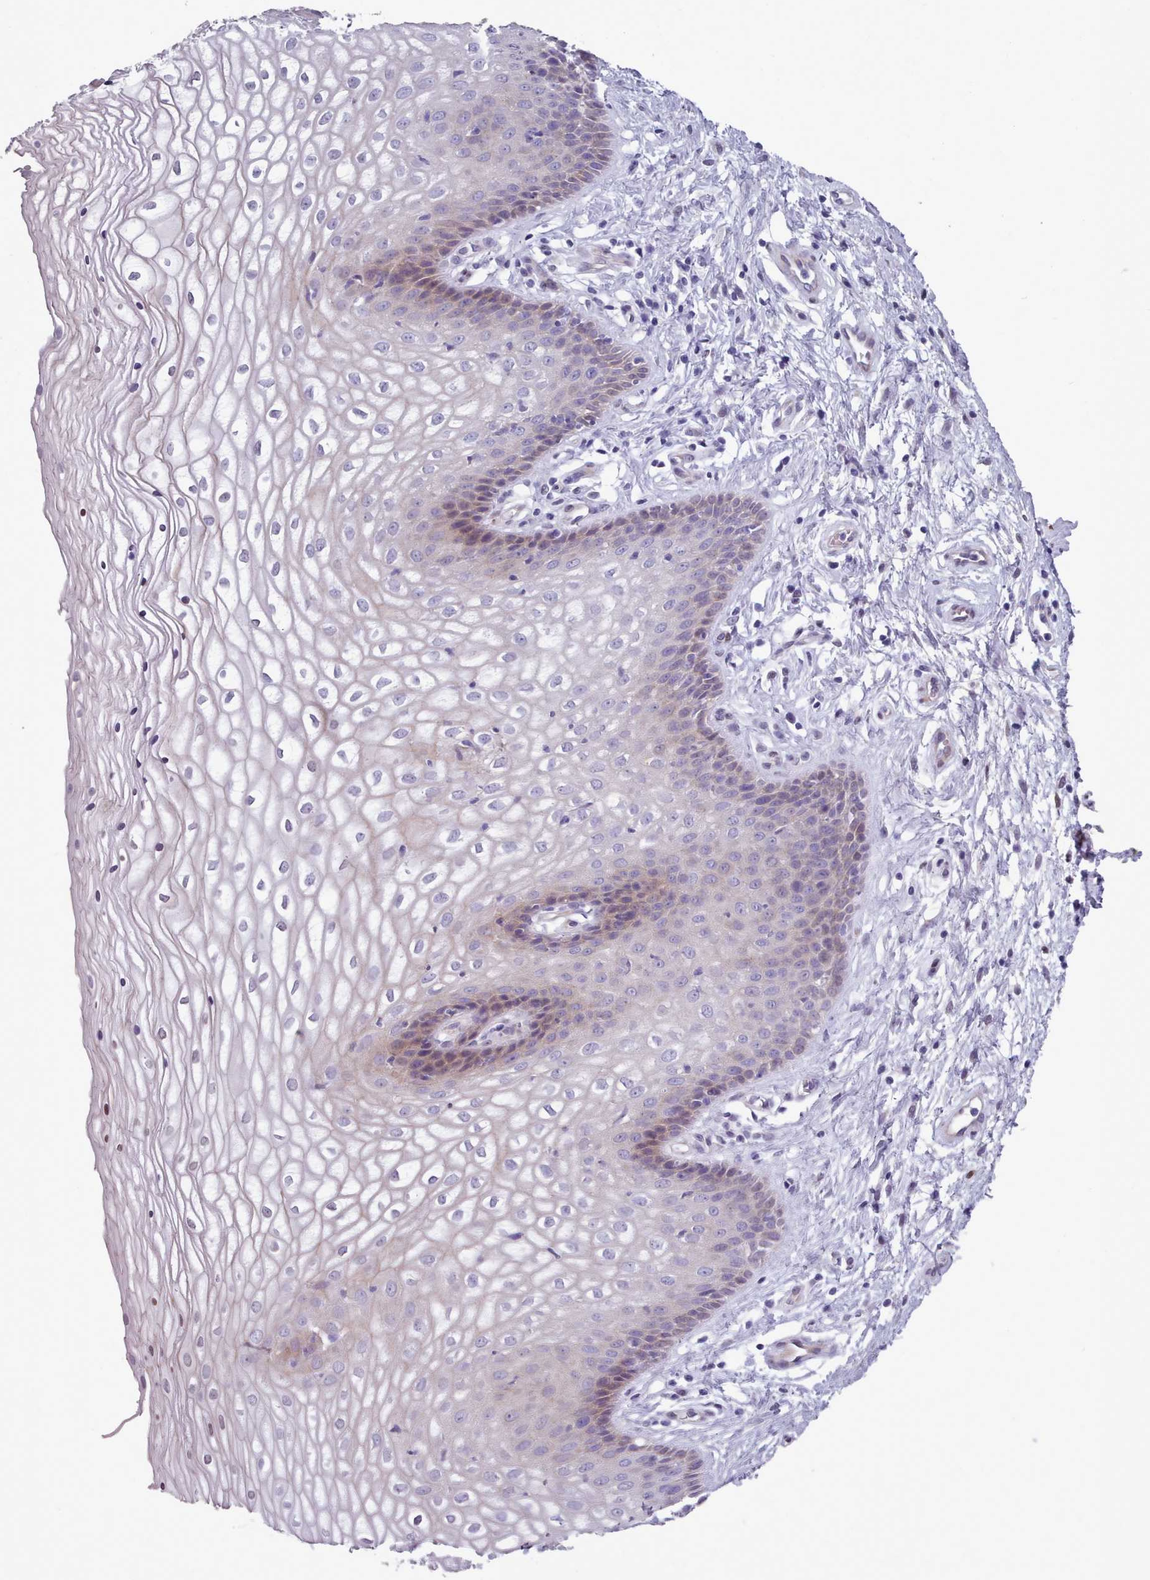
{"staining": {"intensity": "moderate", "quantity": "<25%", "location": "cytoplasmic/membranous,nuclear"}, "tissue": "vagina", "cell_type": "Squamous epithelial cells", "image_type": "normal", "snomed": [{"axis": "morphology", "description": "Normal tissue, NOS"}, {"axis": "topography", "description": "Vagina"}], "caption": "IHC histopathology image of benign human vagina stained for a protein (brown), which shows low levels of moderate cytoplasmic/membranous,nuclear positivity in about <25% of squamous epithelial cells.", "gene": "KCNT2", "patient": {"sex": "female", "age": 34}}